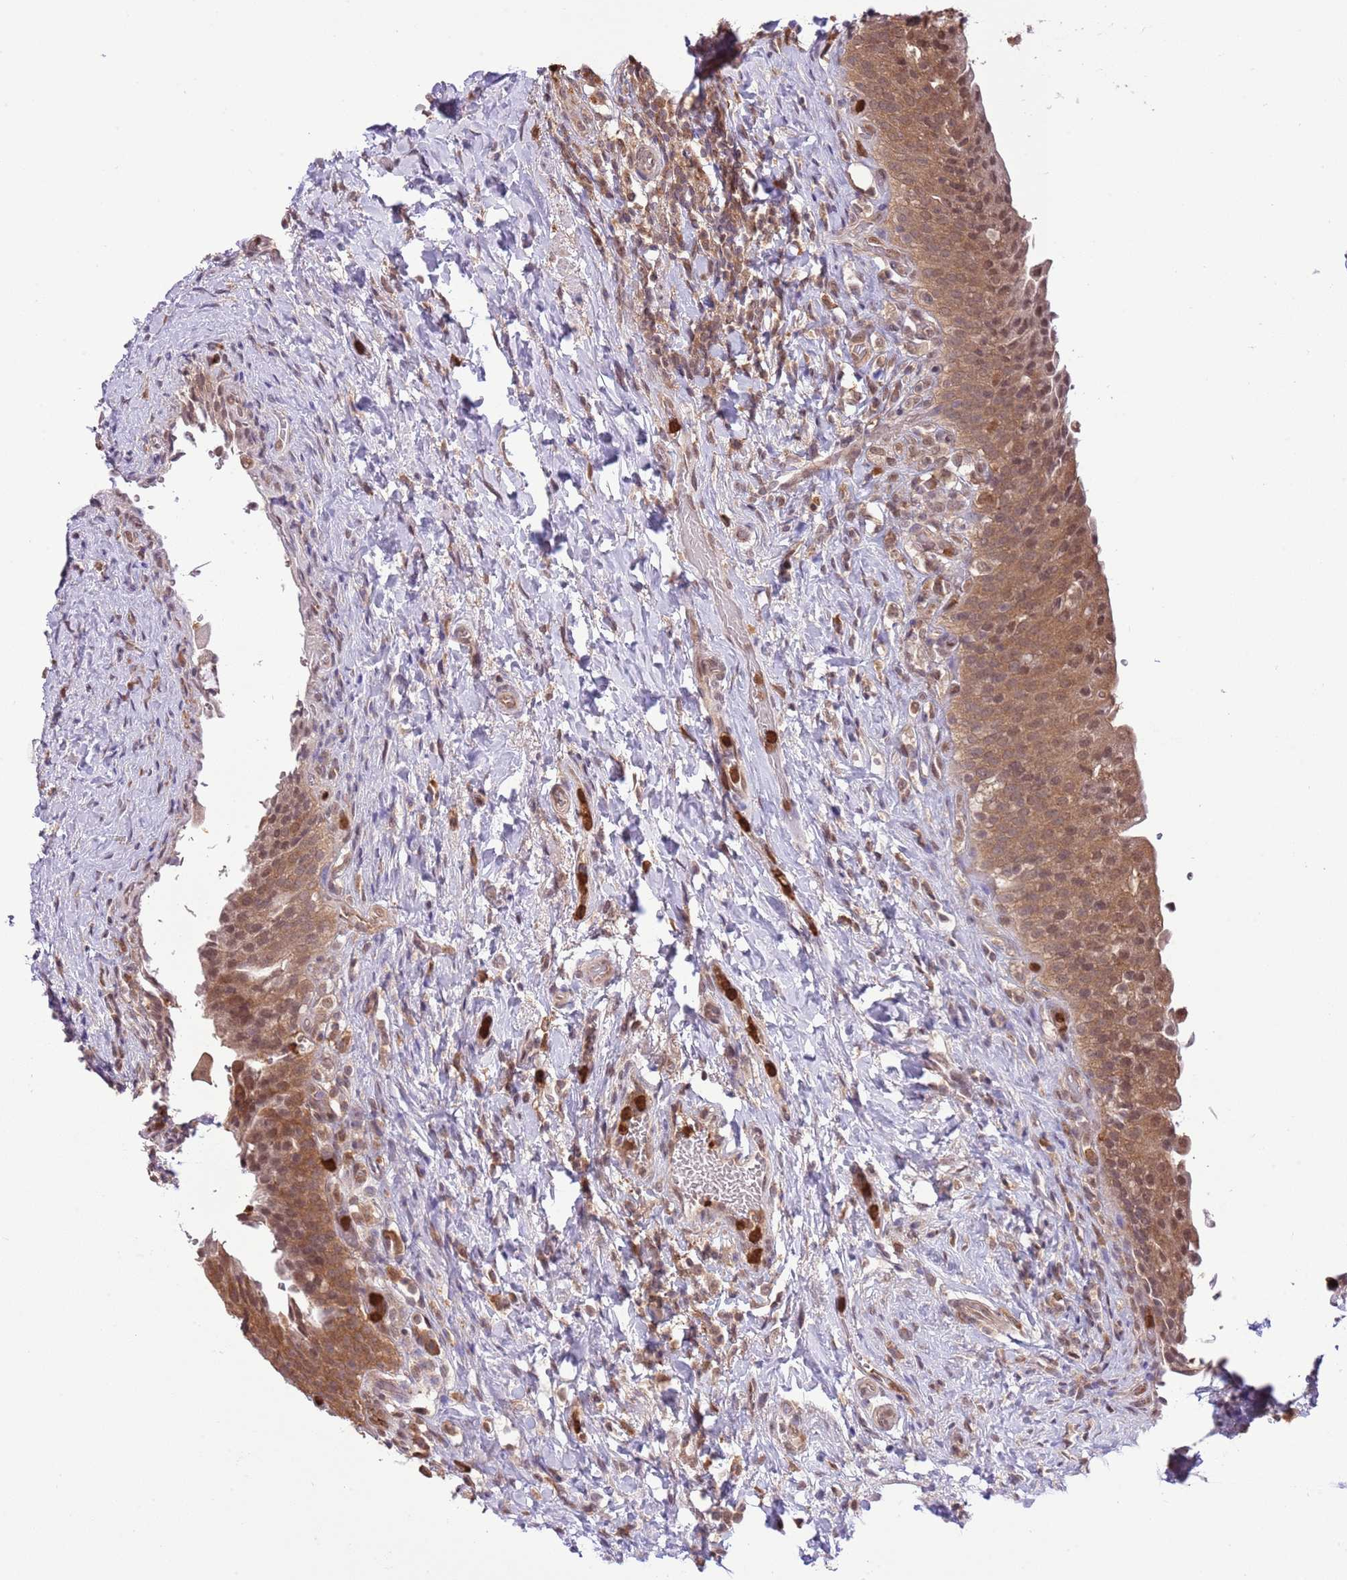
{"staining": {"intensity": "moderate", "quantity": ">75%", "location": "cytoplasmic/membranous,nuclear"}, "tissue": "urinary bladder", "cell_type": "Urothelial cells", "image_type": "normal", "snomed": [{"axis": "morphology", "description": "Normal tissue, NOS"}, {"axis": "morphology", "description": "Inflammation, NOS"}, {"axis": "topography", "description": "Urinary bladder"}], "caption": "Benign urinary bladder demonstrates moderate cytoplasmic/membranous,nuclear positivity in approximately >75% of urothelial cells (Brightfield microscopy of DAB IHC at high magnification)..", "gene": "AMIGO1", "patient": {"sex": "male", "age": 64}}